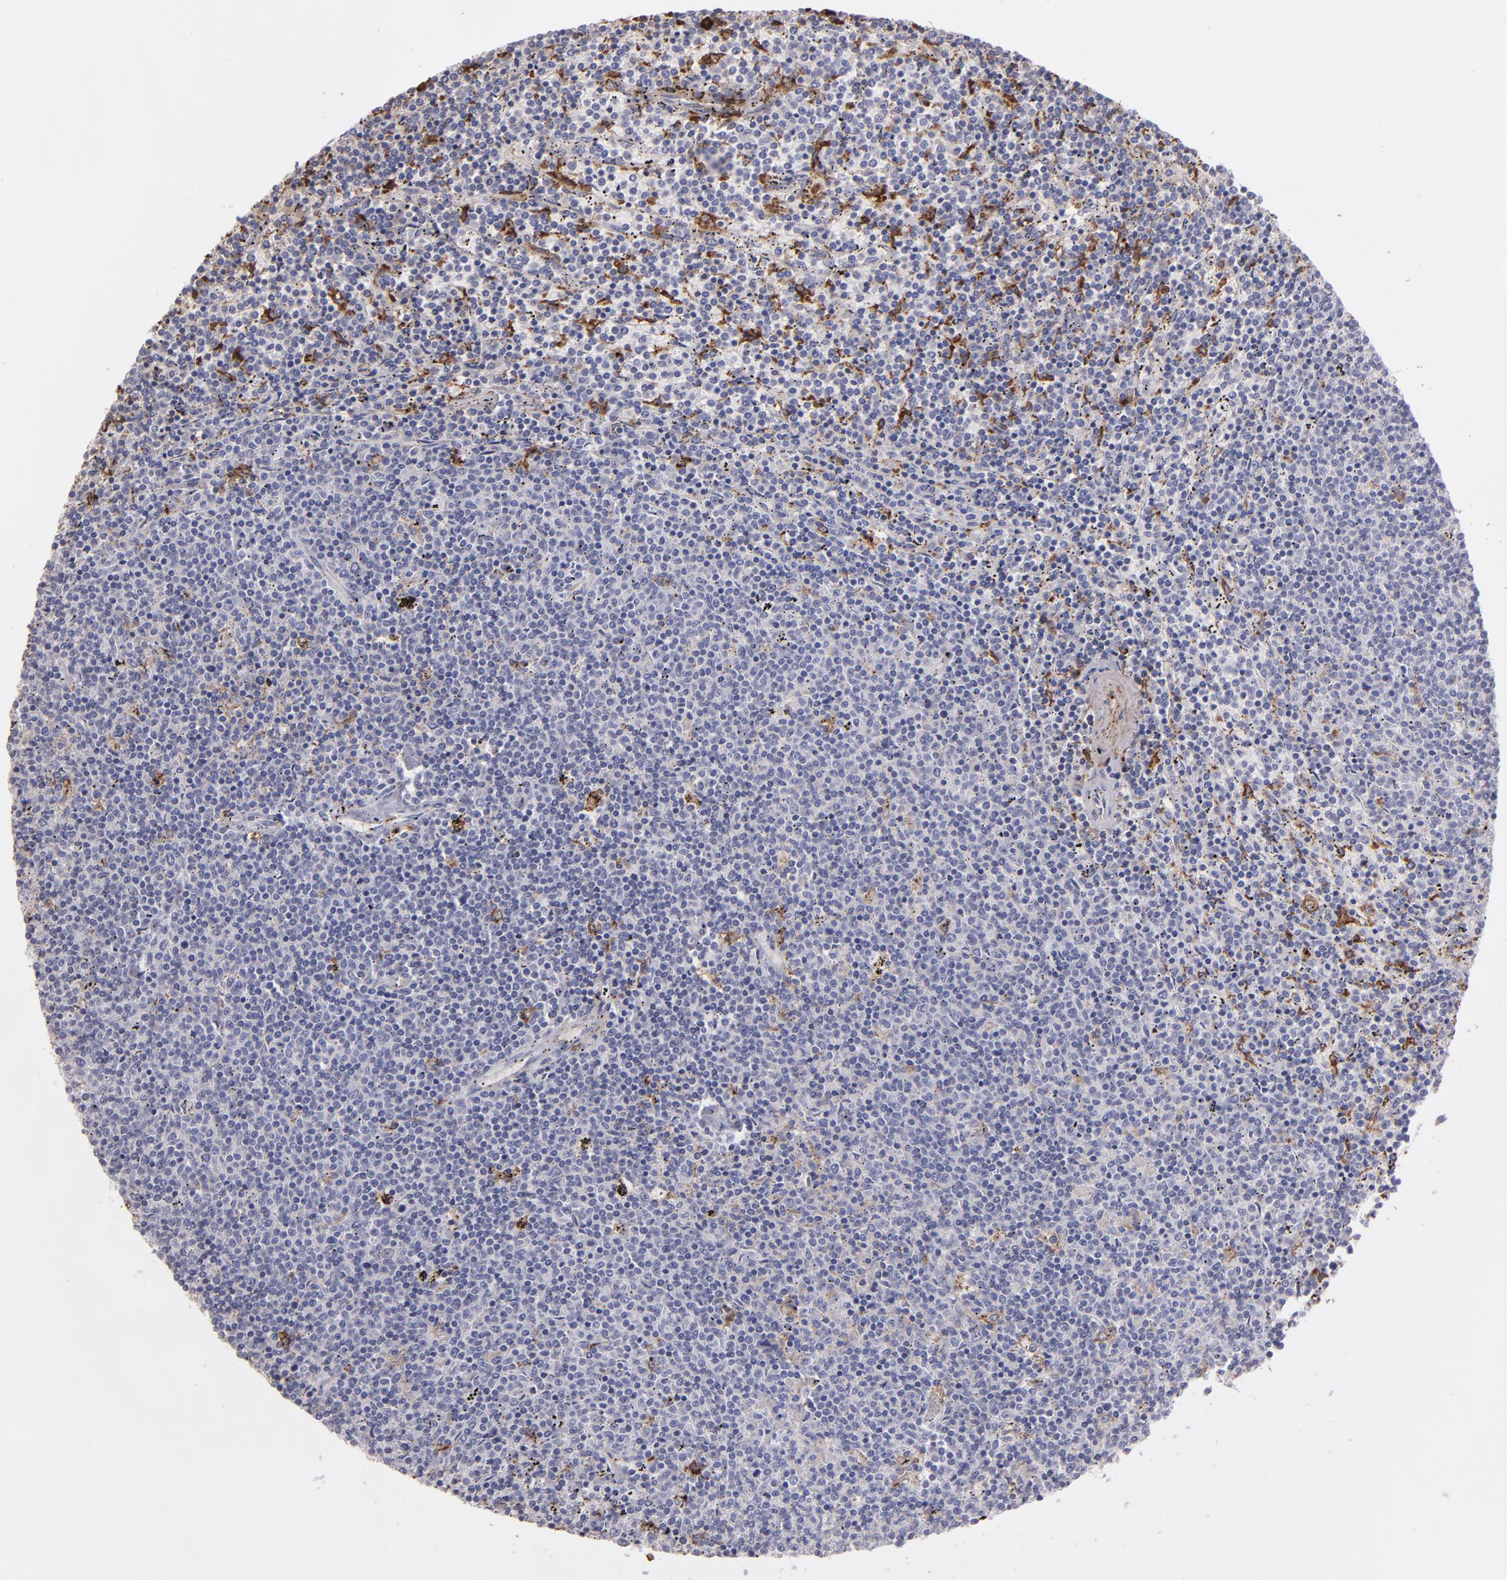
{"staining": {"intensity": "weak", "quantity": "<25%", "location": "cytoplasmic/membranous"}, "tissue": "lymphoma", "cell_type": "Tumor cells", "image_type": "cancer", "snomed": [{"axis": "morphology", "description": "Malignant lymphoma, non-Hodgkin's type, Low grade"}, {"axis": "topography", "description": "Spleen"}], "caption": "A high-resolution photomicrograph shows IHC staining of malignant lymphoma, non-Hodgkin's type (low-grade), which demonstrates no significant positivity in tumor cells.", "gene": "C1QA", "patient": {"sex": "female", "age": 50}}